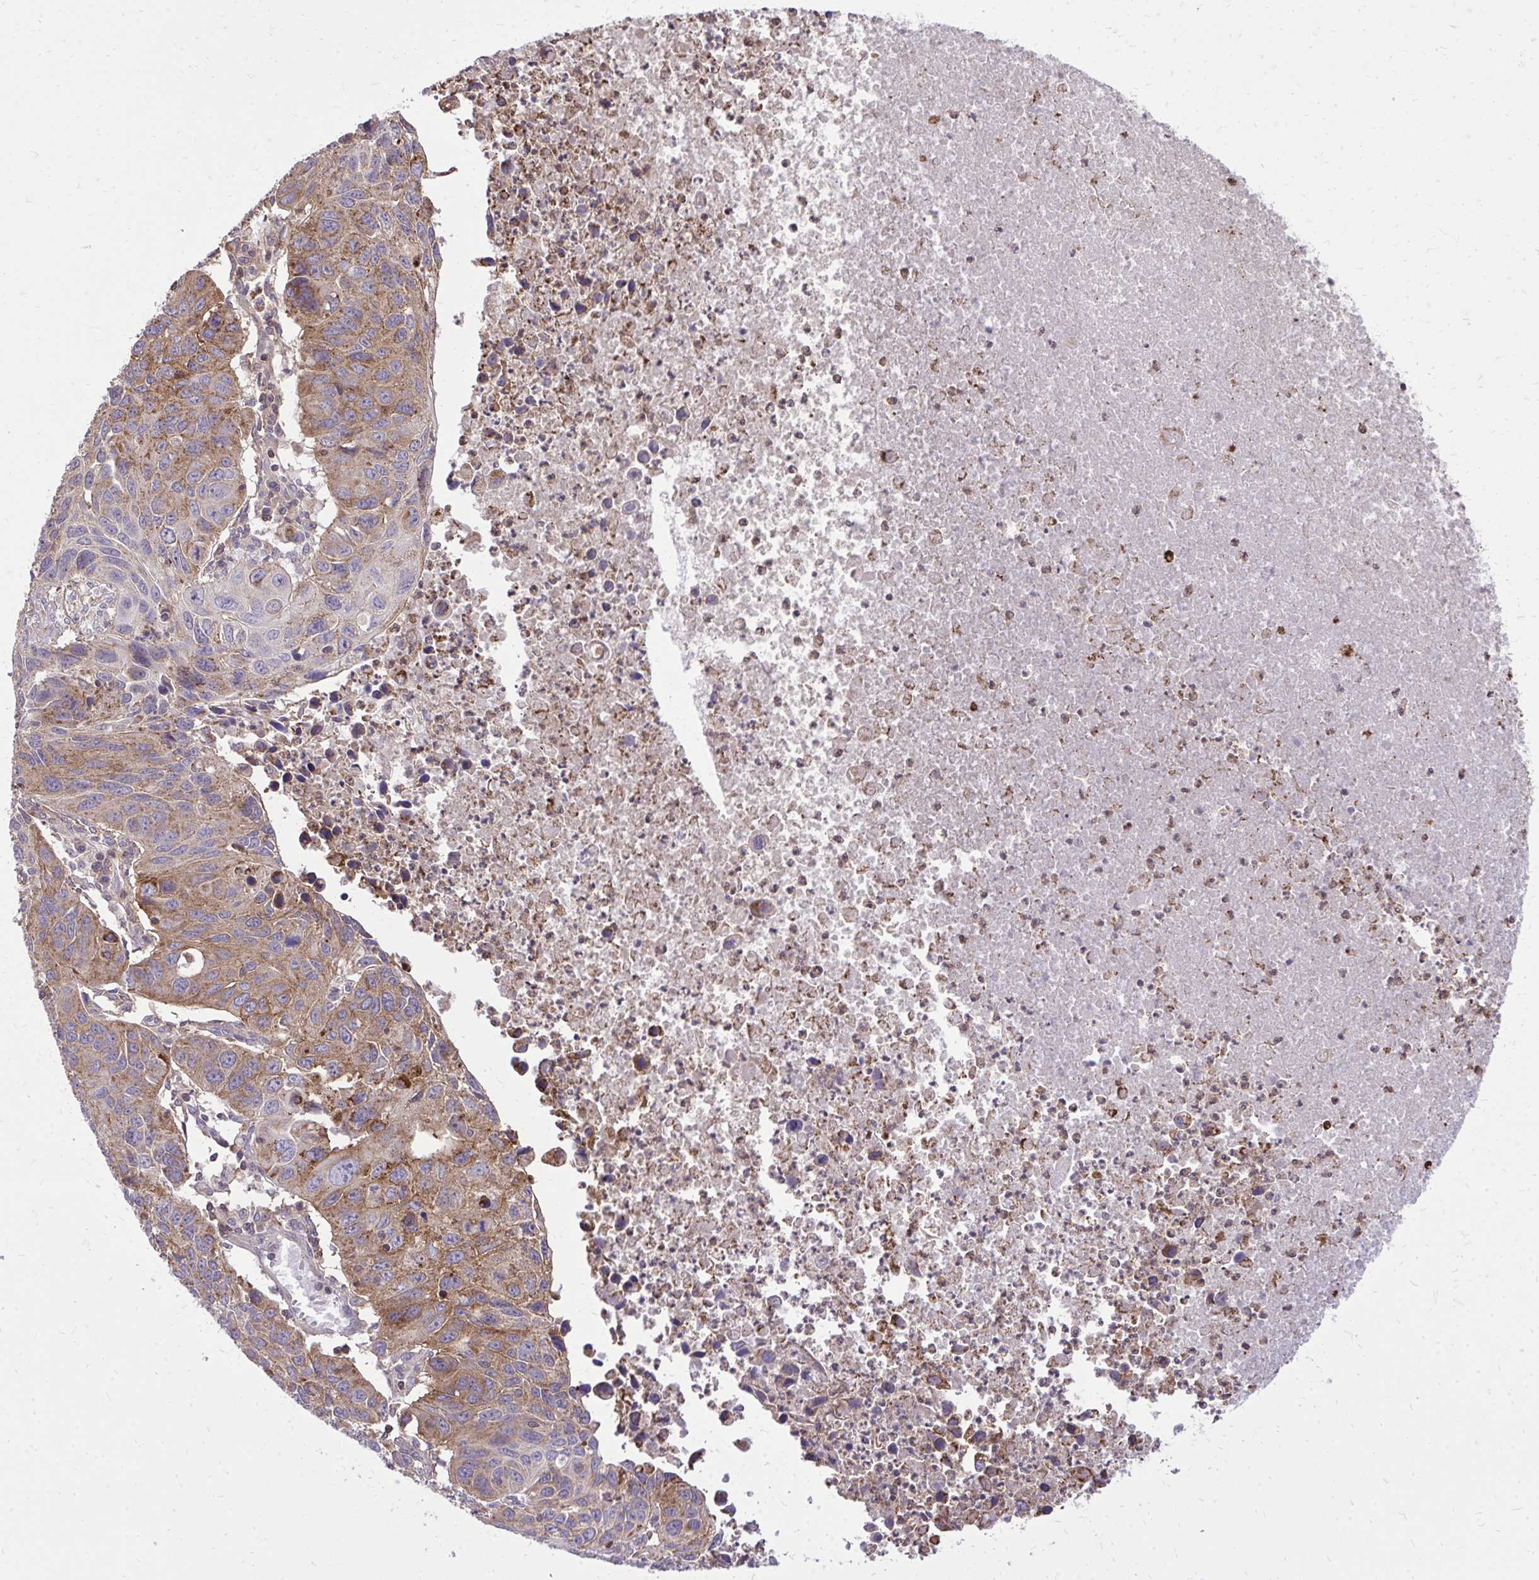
{"staining": {"intensity": "moderate", "quantity": "25%-75%", "location": "cytoplasmic/membranous"}, "tissue": "lung cancer", "cell_type": "Tumor cells", "image_type": "cancer", "snomed": [{"axis": "morphology", "description": "Squamous cell carcinoma, NOS"}, {"axis": "topography", "description": "Lung"}], "caption": "Immunohistochemical staining of lung squamous cell carcinoma exhibits moderate cytoplasmic/membranous protein positivity in about 25%-75% of tumor cells.", "gene": "SLC7A5", "patient": {"sex": "female", "age": 61}}